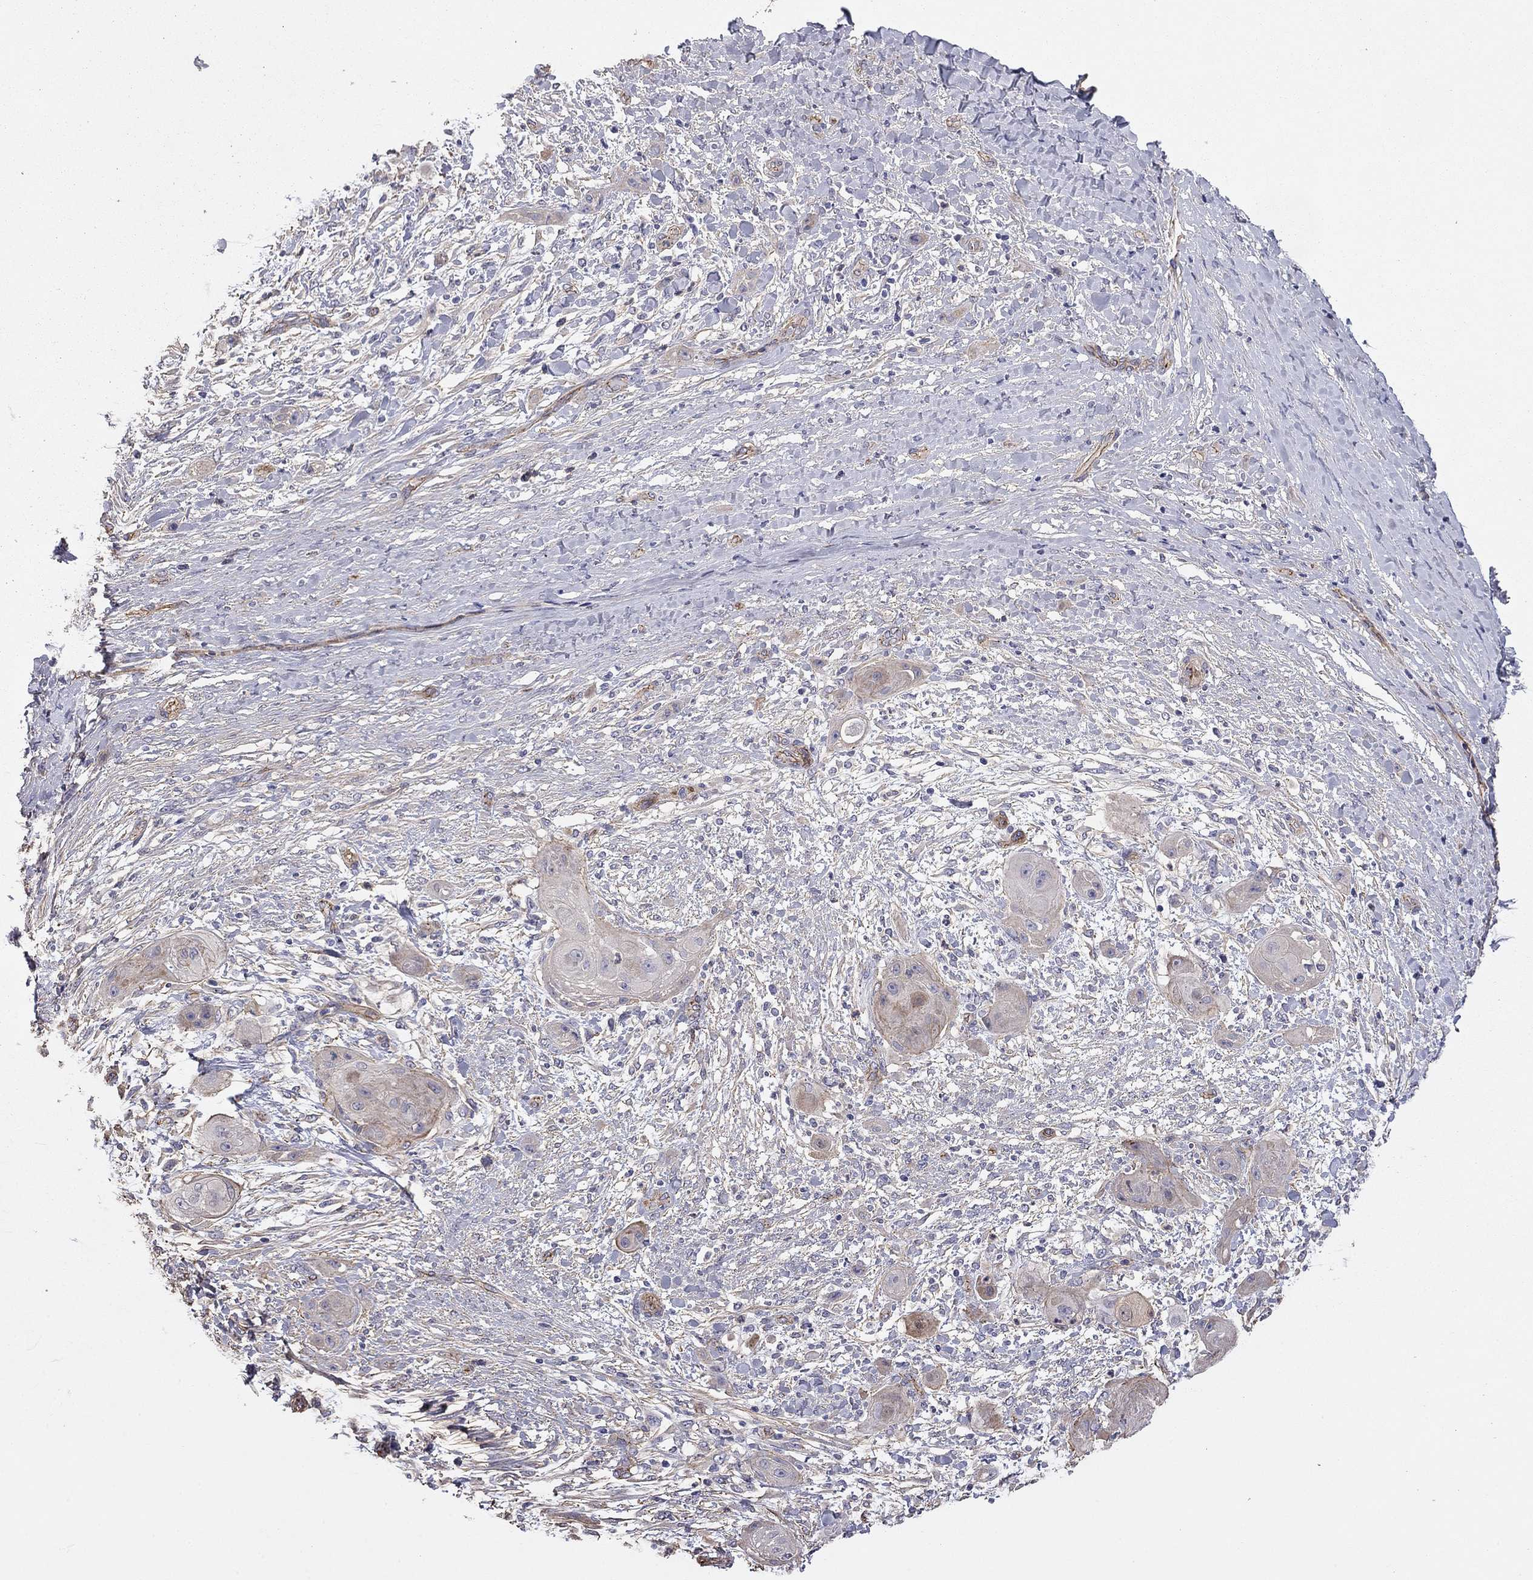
{"staining": {"intensity": "weak", "quantity": "<25%", "location": "cytoplasmic/membranous"}, "tissue": "skin cancer", "cell_type": "Tumor cells", "image_type": "cancer", "snomed": [{"axis": "morphology", "description": "Squamous cell carcinoma, NOS"}, {"axis": "topography", "description": "Skin"}], "caption": "The image reveals no staining of tumor cells in skin squamous cell carcinoma.", "gene": "TCHH", "patient": {"sex": "male", "age": 62}}